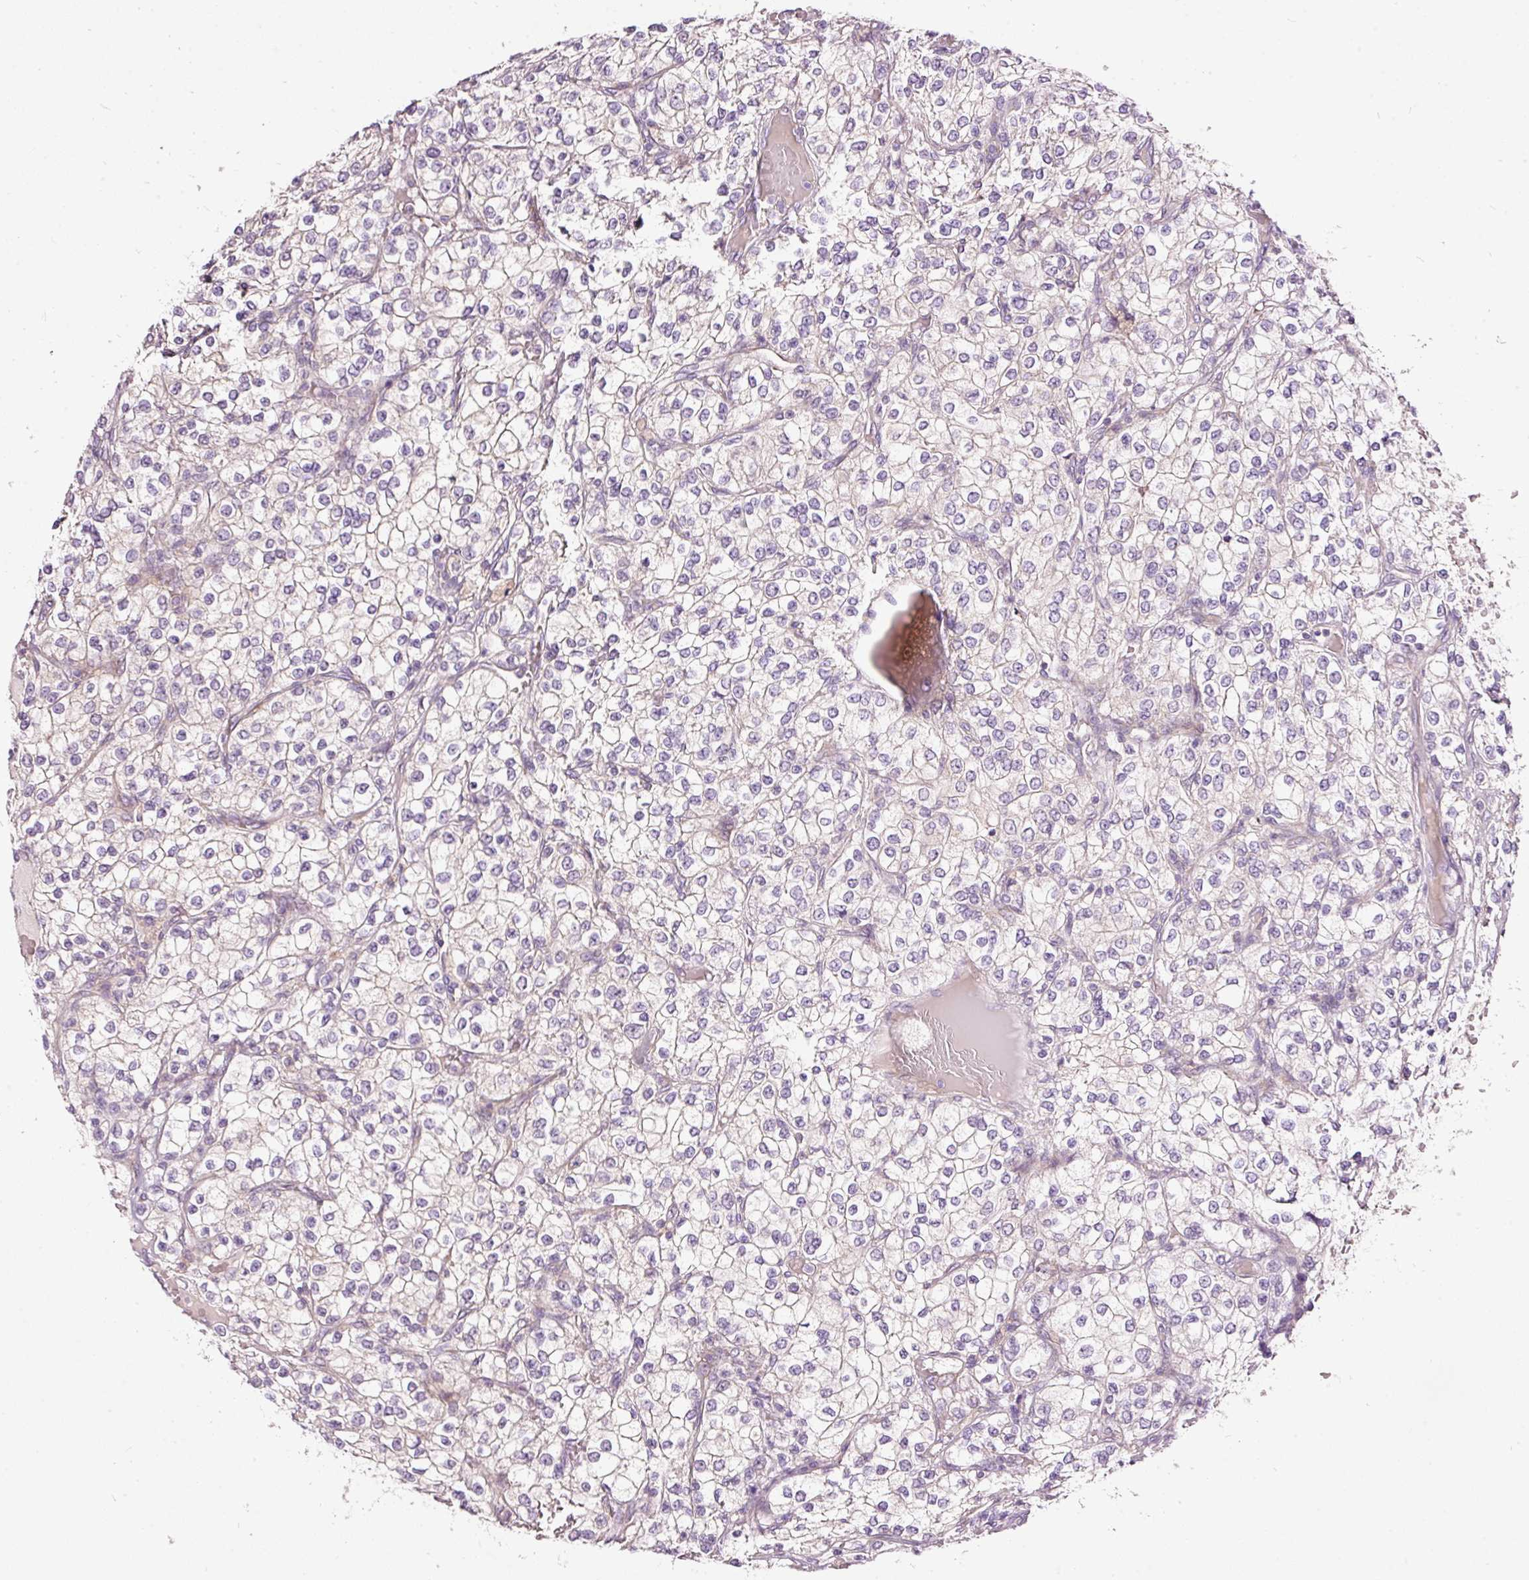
{"staining": {"intensity": "negative", "quantity": "none", "location": "none"}, "tissue": "renal cancer", "cell_type": "Tumor cells", "image_type": "cancer", "snomed": [{"axis": "morphology", "description": "Adenocarcinoma, NOS"}, {"axis": "topography", "description": "Kidney"}], "caption": "Immunohistochemistry histopathology image of neoplastic tissue: renal adenocarcinoma stained with DAB shows no significant protein positivity in tumor cells.", "gene": "RSPO2", "patient": {"sex": "male", "age": 80}}